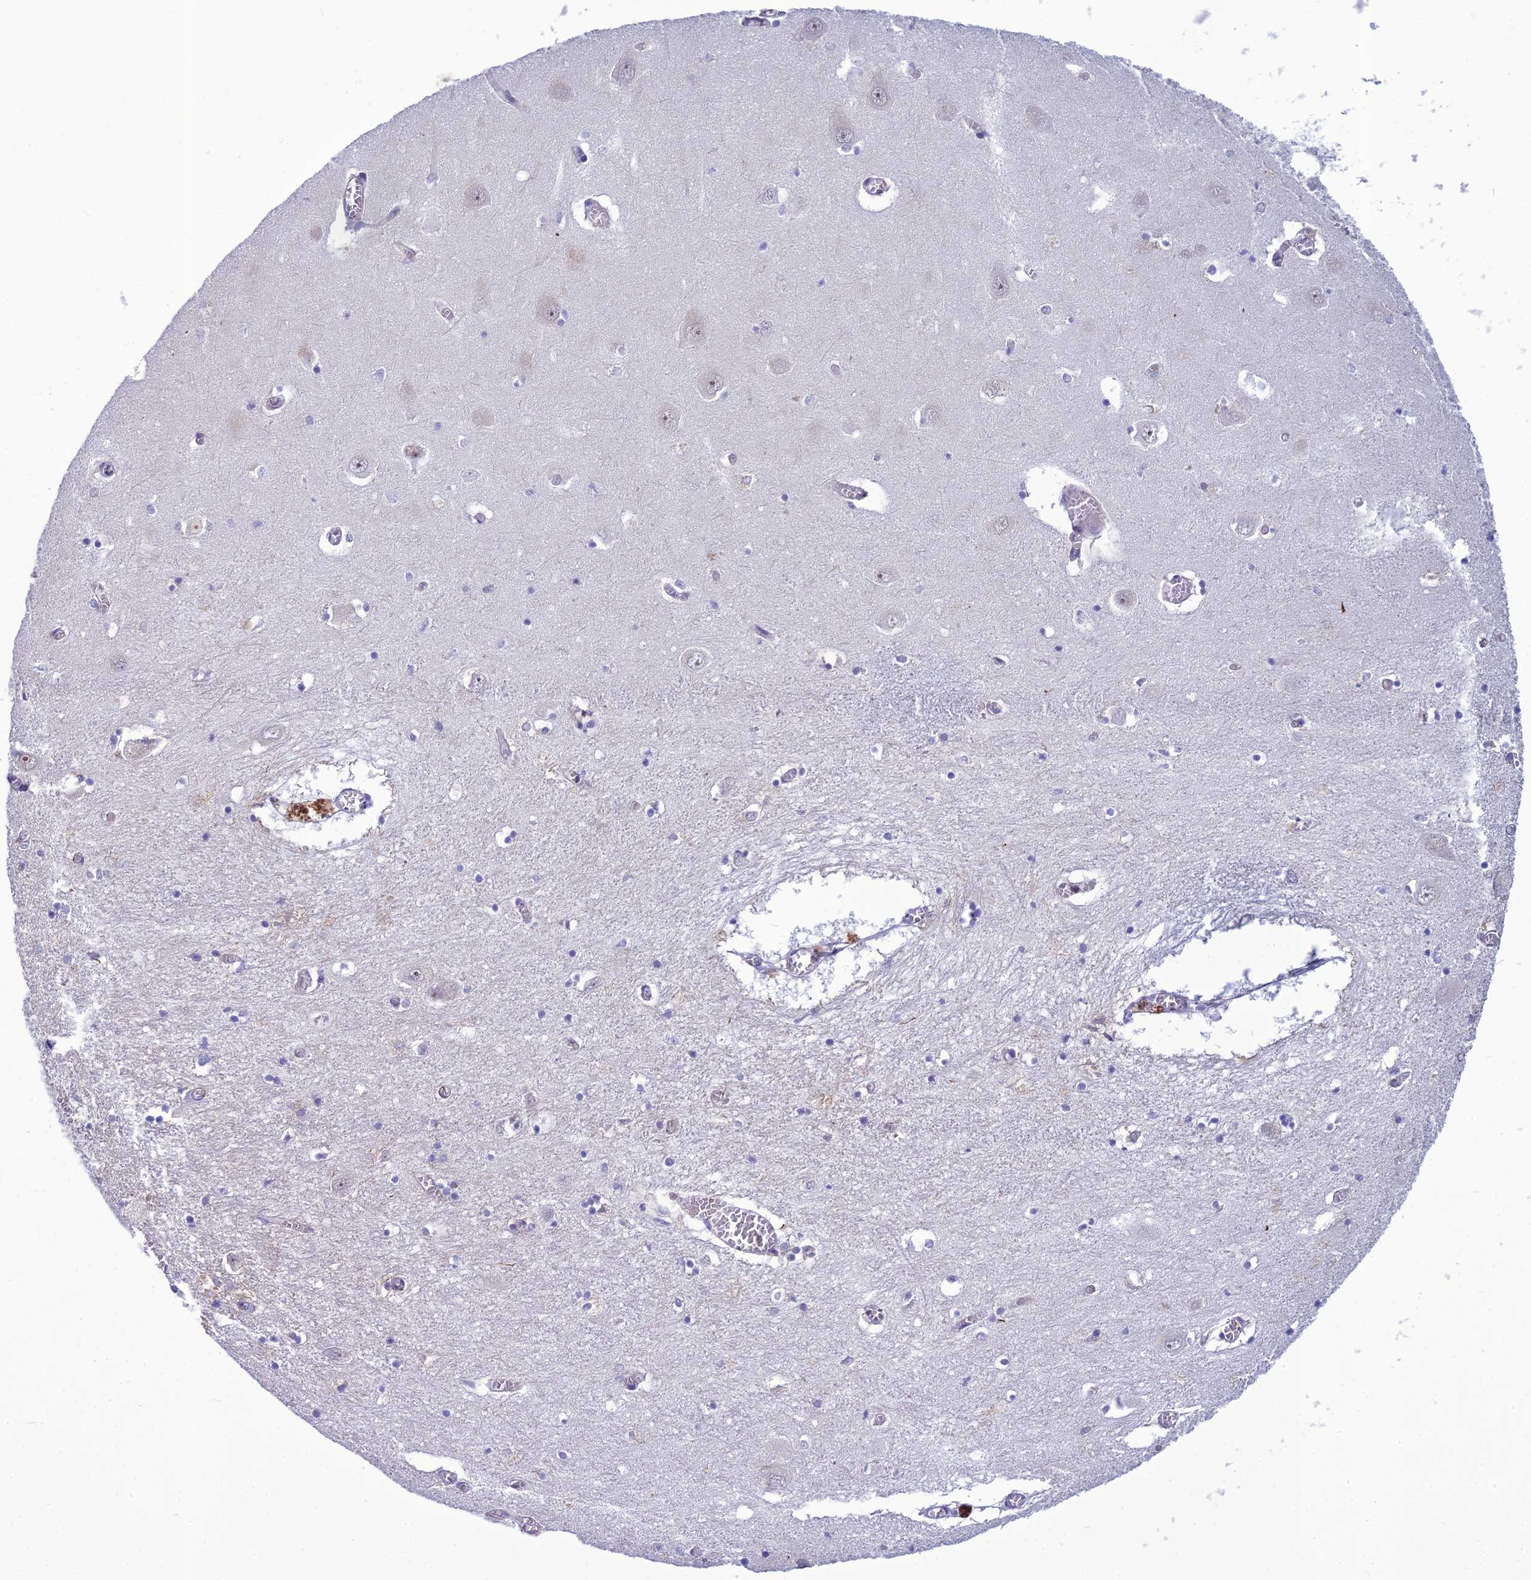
{"staining": {"intensity": "negative", "quantity": "none", "location": "none"}, "tissue": "hippocampus", "cell_type": "Glial cells", "image_type": "normal", "snomed": [{"axis": "morphology", "description": "Normal tissue, NOS"}, {"axis": "topography", "description": "Hippocampus"}], "caption": "Protein analysis of normal hippocampus demonstrates no significant positivity in glial cells.", "gene": "BBS7", "patient": {"sex": "male", "age": 70}}